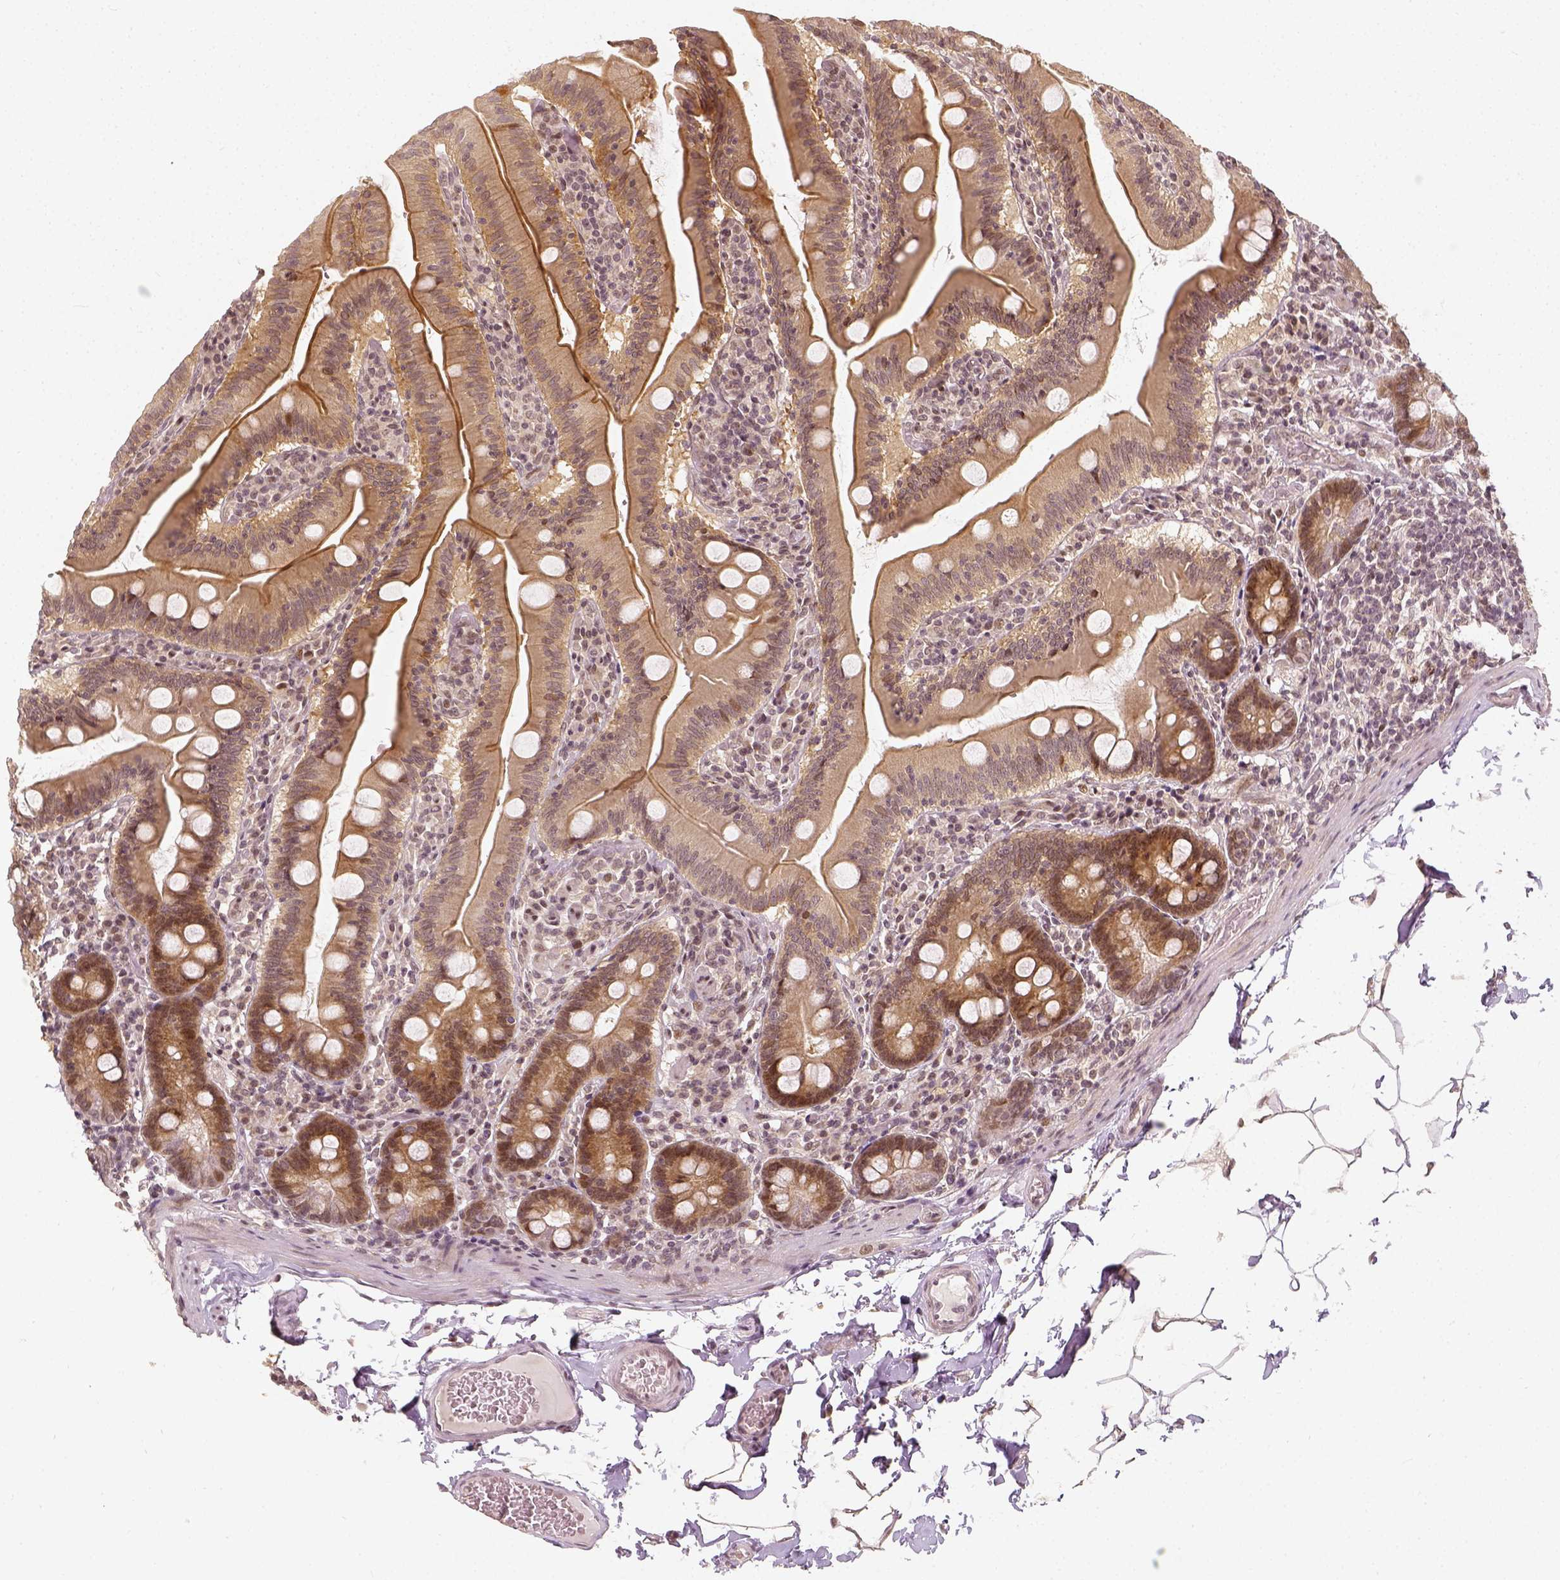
{"staining": {"intensity": "moderate", "quantity": ">75%", "location": "cytoplasmic/membranous,nuclear"}, "tissue": "small intestine", "cell_type": "Glandular cells", "image_type": "normal", "snomed": [{"axis": "morphology", "description": "Normal tissue, NOS"}, {"axis": "topography", "description": "Small intestine"}], "caption": "Protein staining of unremarkable small intestine exhibits moderate cytoplasmic/membranous,nuclear positivity in approximately >75% of glandular cells.", "gene": "ZMAT3", "patient": {"sex": "male", "age": 37}}